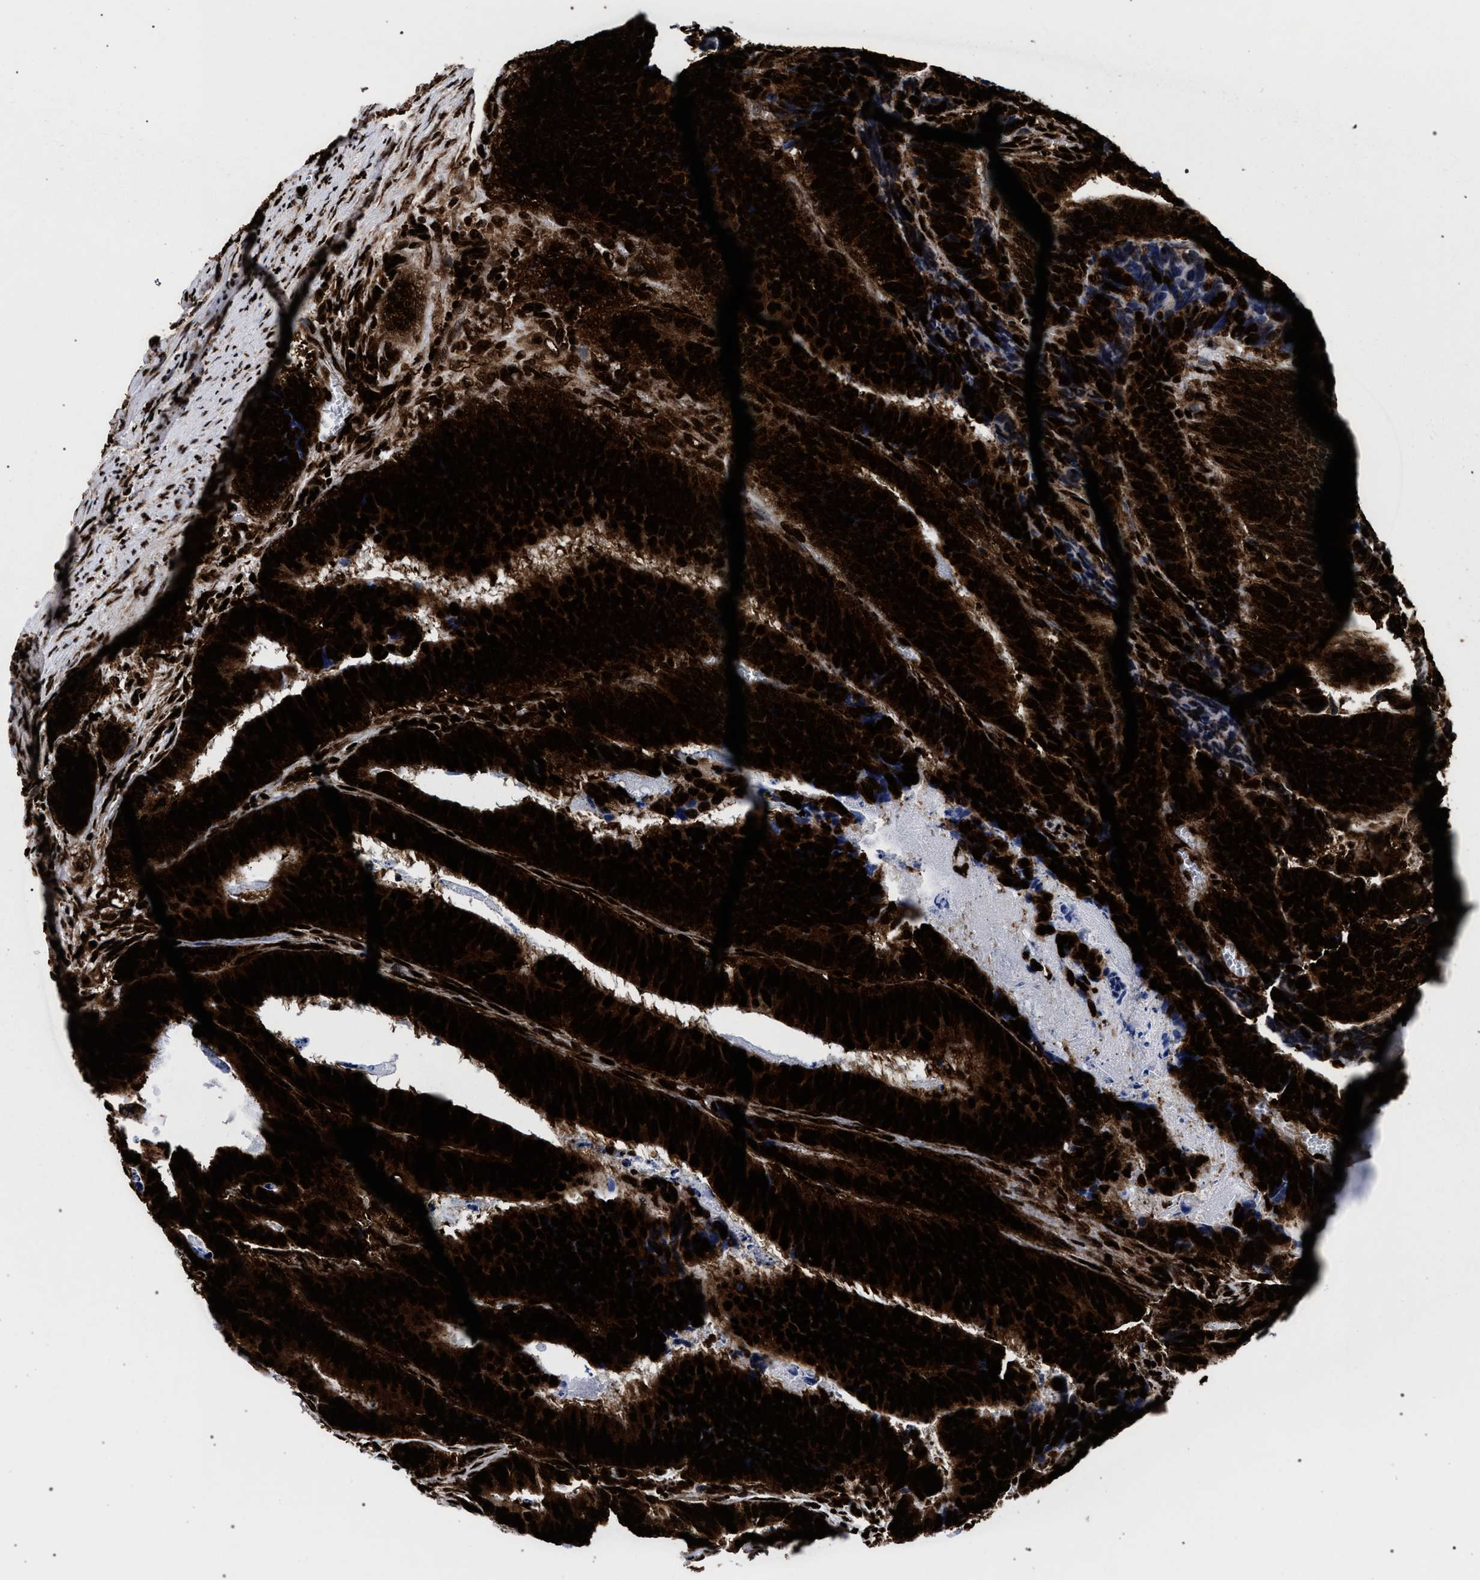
{"staining": {"intensity": "strong", "quantity": ">75%", "location": "cytoplasmic/membranous,nuclear"}, "tissue": "colorectal cancer", "cell_type": "Tumor cells", "image_type": "cancer", "snomed": [{"axis": "morphology", "description": "Adenocarcinoma, NOS"}, {"axis": "topography", "description": "Colon"}], "caption": "High-power microscopy captured an immunohistochemistry (IHC) micrograph of adenocarcinoma (colorectal), revealing strong cytoplasmic/membranous and nuclear positivity in approximately >75% of tumor cells. (brown staining indicates protein expression, while blue staining denotes nuclei).", "gene": "HNRNPA1", "patient": {"sex": "male", "age": 72}}